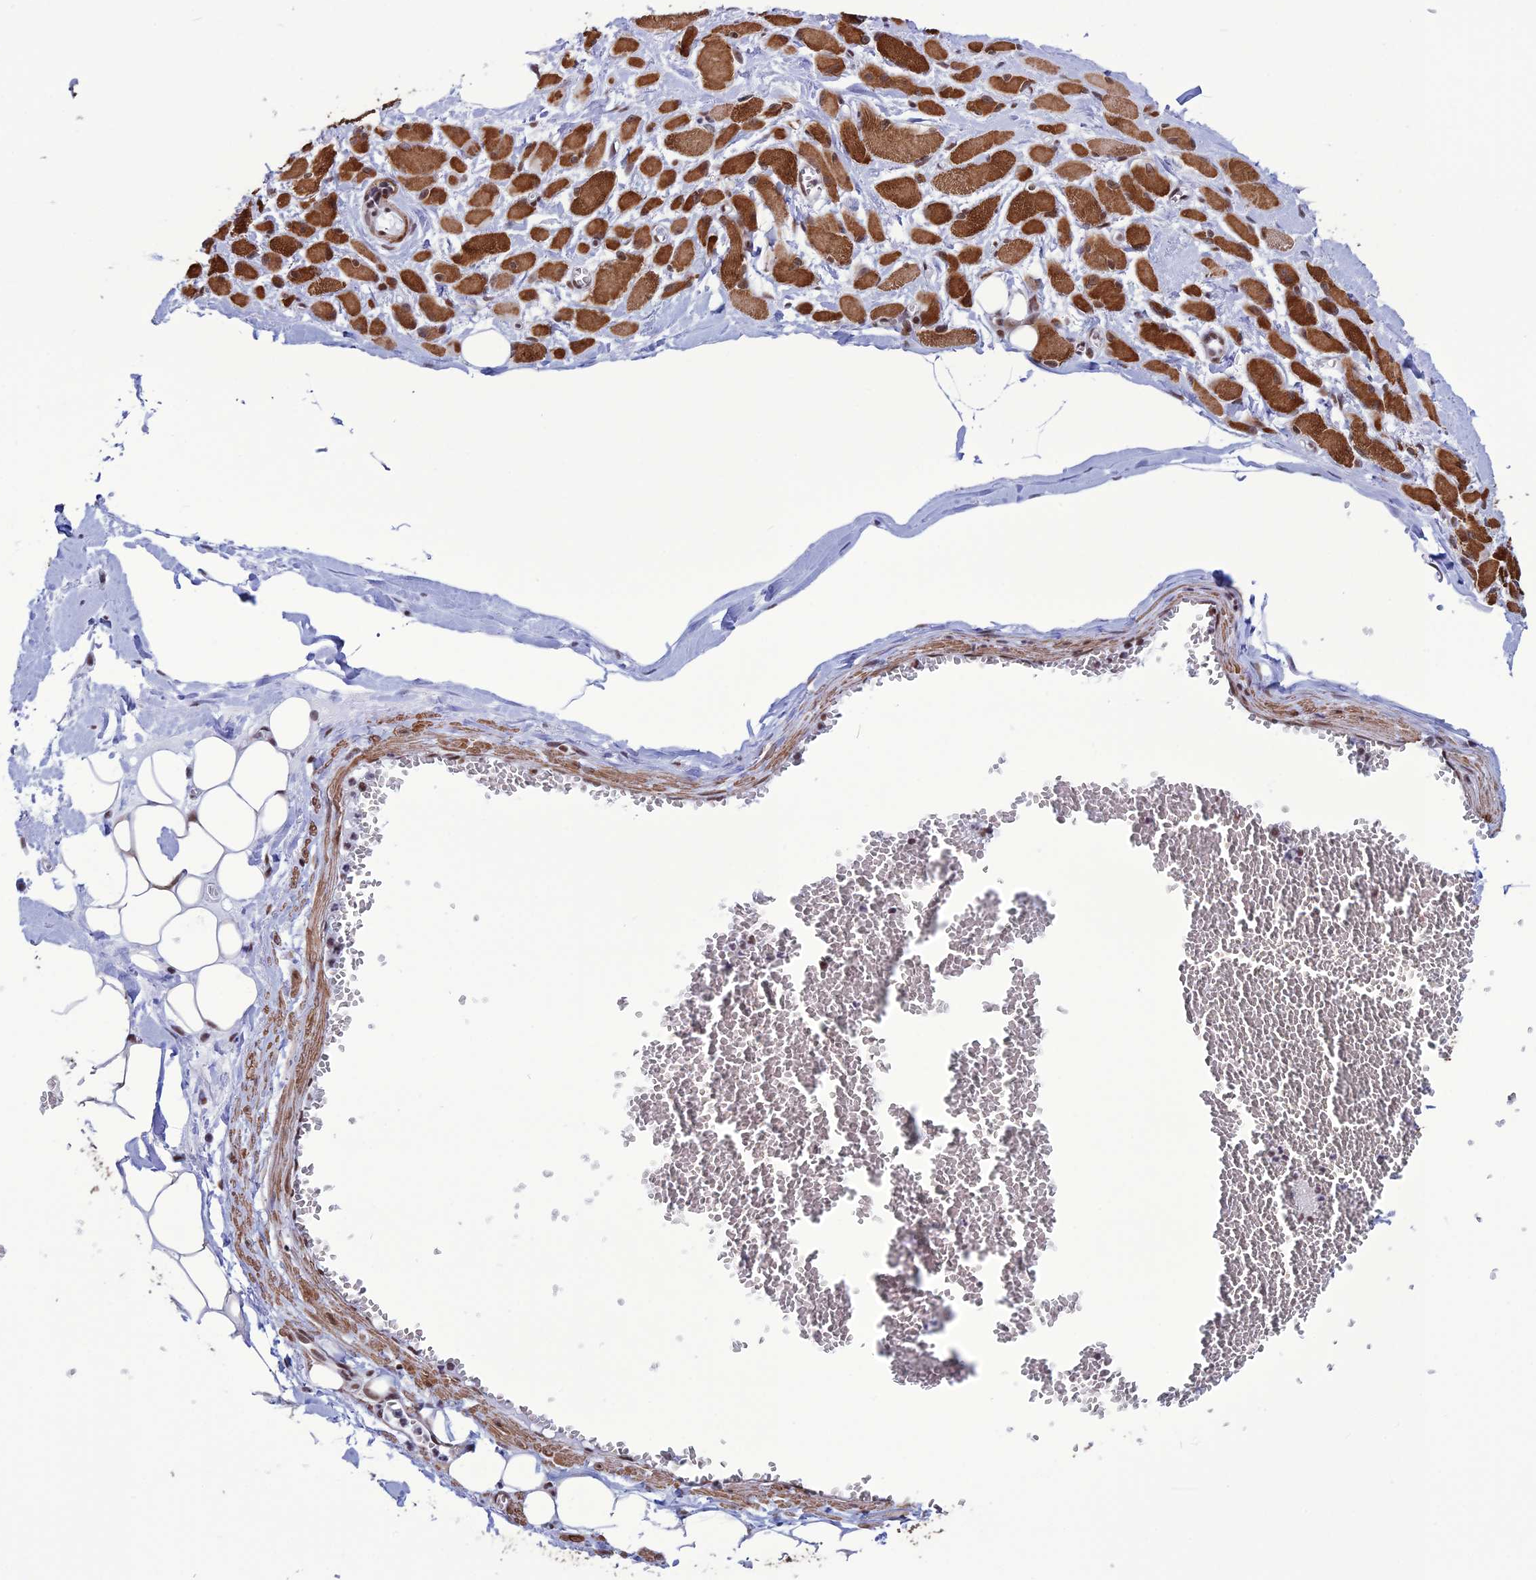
{"staining": {"intensity": "strong", "quantity": ">75%", "location": "cytoplasmic/membranous"}, "tissue": "skeletal muscle", "cell_type": "Myocytes", "image_type": "normal", "snomed": [{"axis": "morphology", "description": "Normal tissue, NOS"}, {"axis": "morphology", "description": "Basal cell carcinoma"}, {"axis": "topography", "description": "Skeletal muscle"}], "caption": "Skeletal muscle stained for a protein (brown) exhibits strong cytoplasmic/membranous positive staining in approximately >75% of myocytes.", "gene": "U2AF1", "patient": {"sex": "female", "age": 64}}